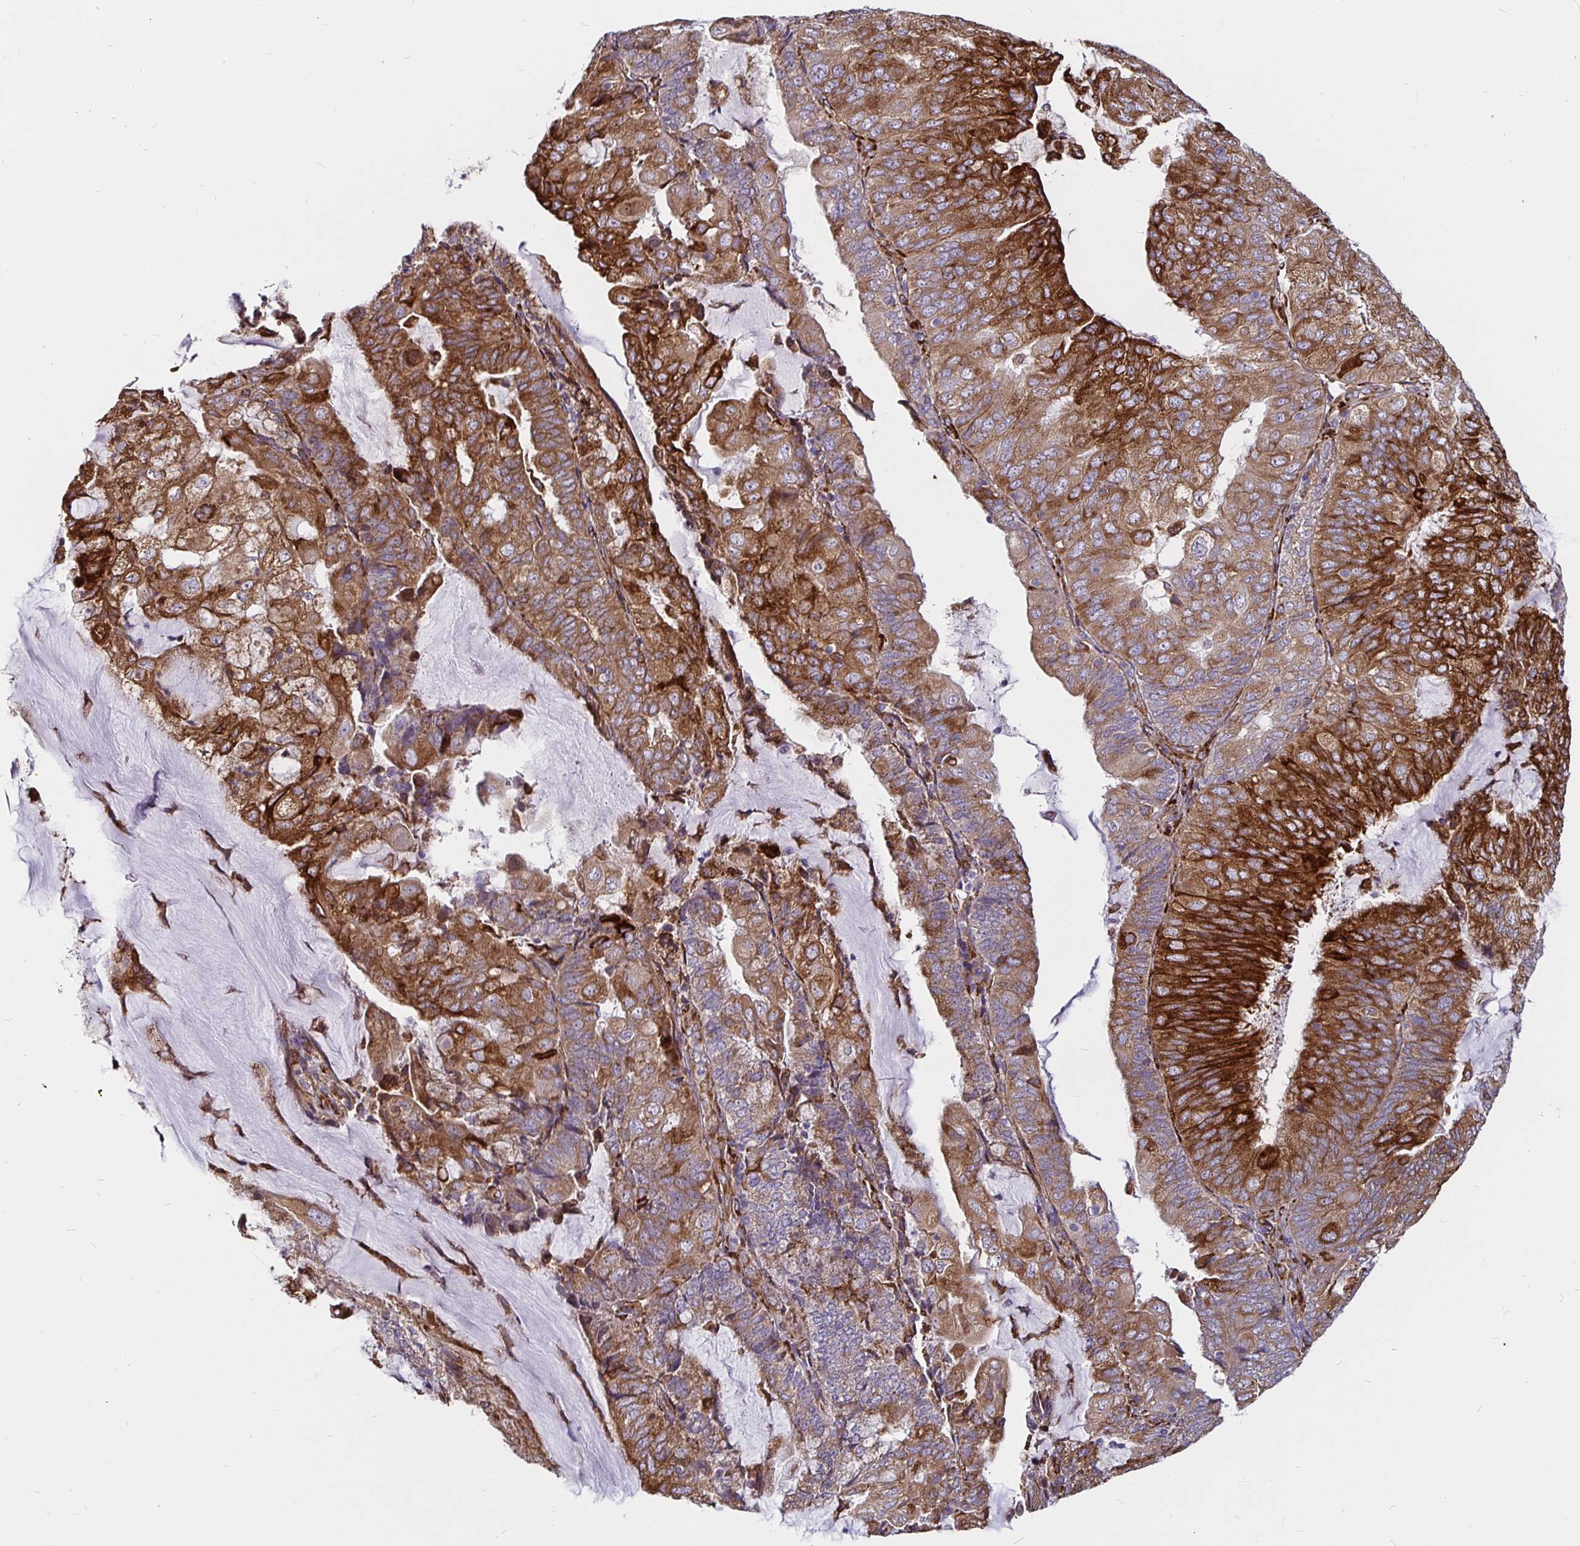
{"staining": {"intensity": "strong", "quantity": "25%-75%", "location": "cytoplasmic/membranous"}, "tissue": "endometrial cancer", "cell_type": "Tumor cells", "image_type": "cancer", "snomed": [{"axis": "morphology", "description": "Adenocarcinoma, NOS"}, {"axis": "topography", "description": "Endometrium"}], "caption": "Immunohistochemical staining of human adenocarcinoma (endometrial) exhibits strong cytoplasmic/membranous protein expression in about 25%-75% of tumor cells.", "gene": "P4HA2", "patient": {"sex": "female", "age": 81}}